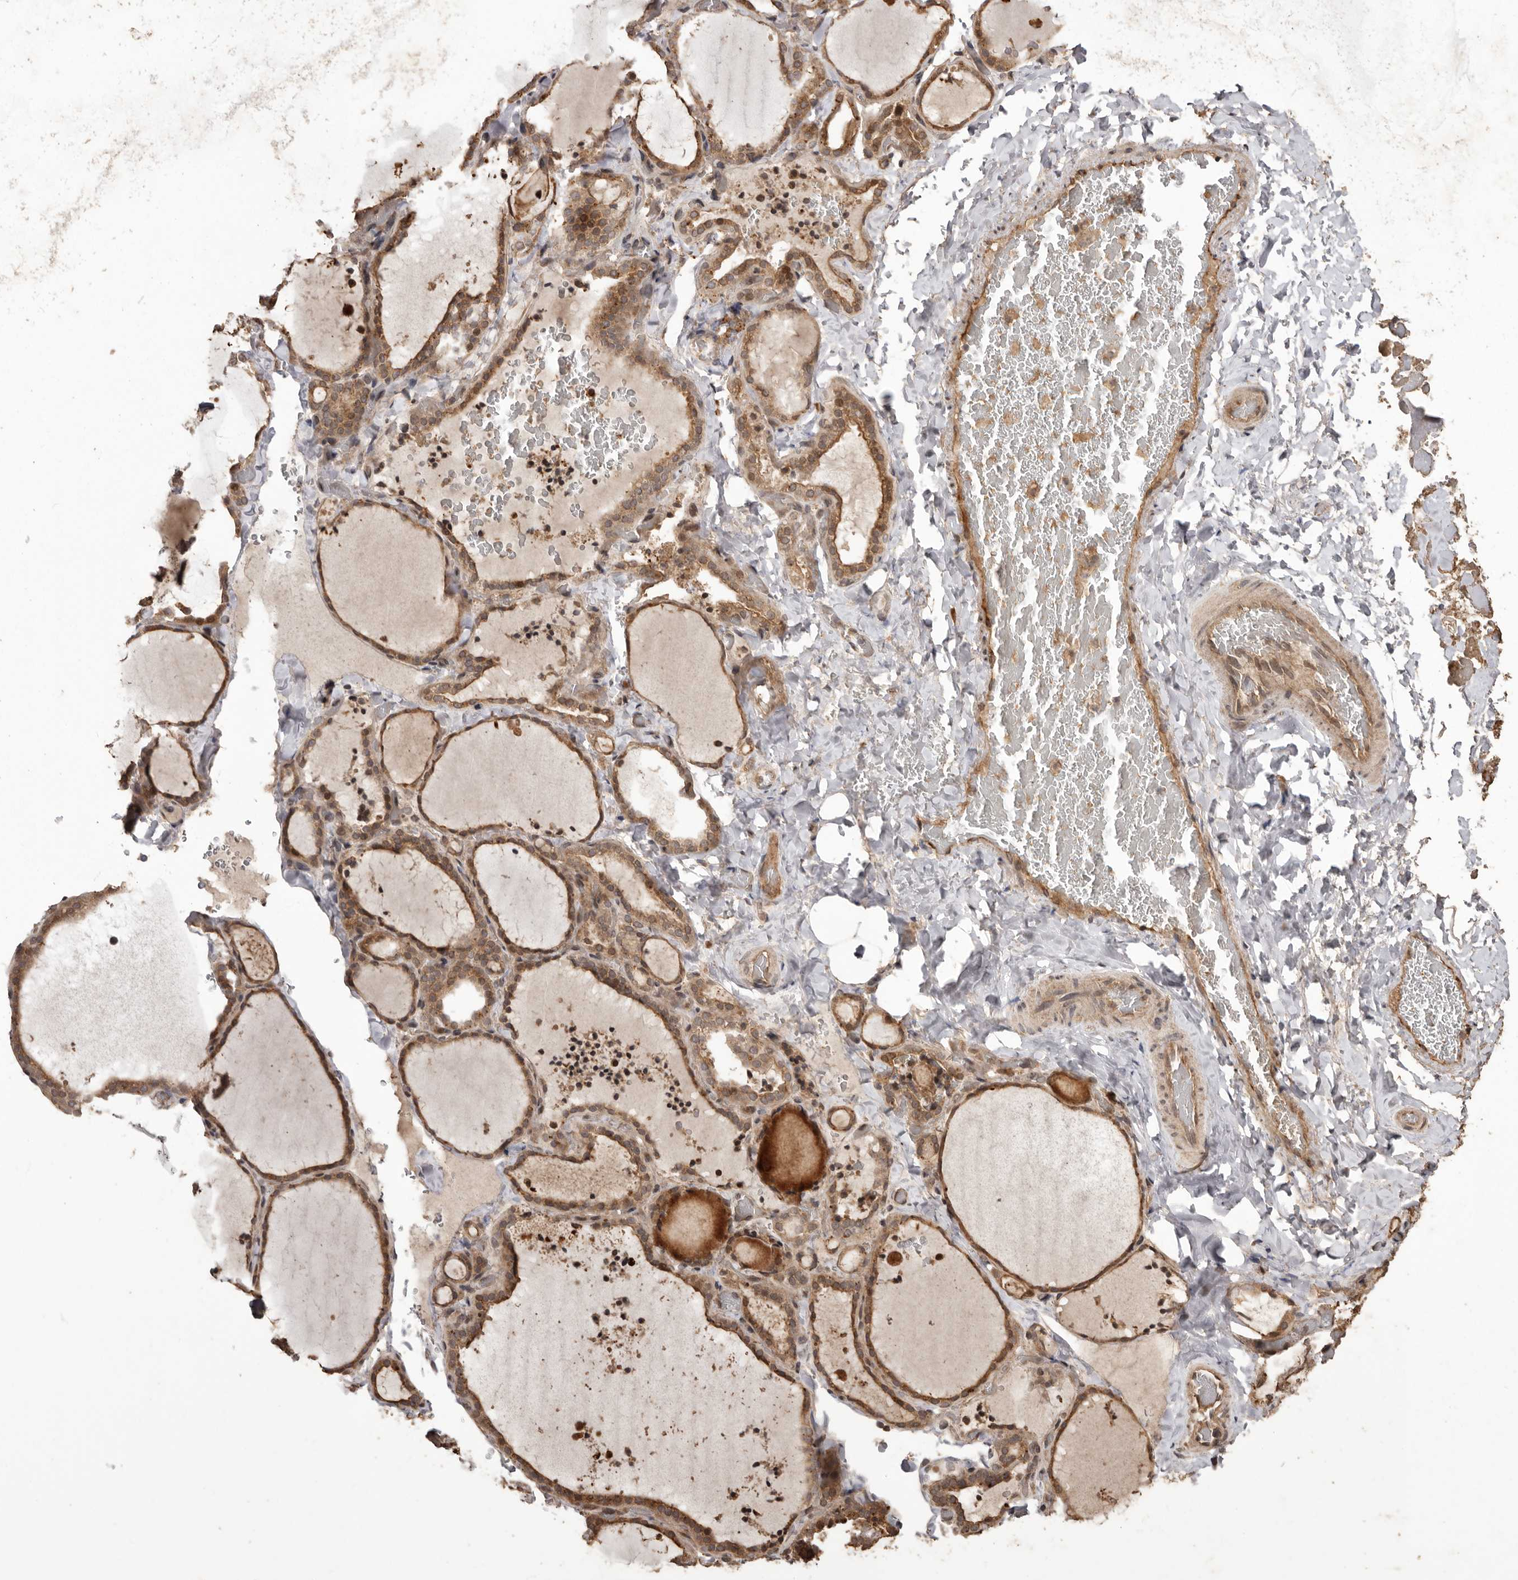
{"staining": {"intensity": "moderate", "quantity": ">75%", "location": "cytoplasmic/membranous"}, "tissue": "thyroid gland", "cell_type": "Glandular cells", "image_type": "normal", "snomed": [{"axis": "morphology", "description": "Normal tissue, NOS"}, {"axis": "topography", "description": "Thyroid gland"}], "caption": "IHC micrograph of normal human thyroid gland stained for a protein (brown), which displays medium levels of moderate cytoplasmic/membranous expression in about >75% of glandular cells.", "gene": "NUP43", "patient": {"sex": "female", "age": 22}}